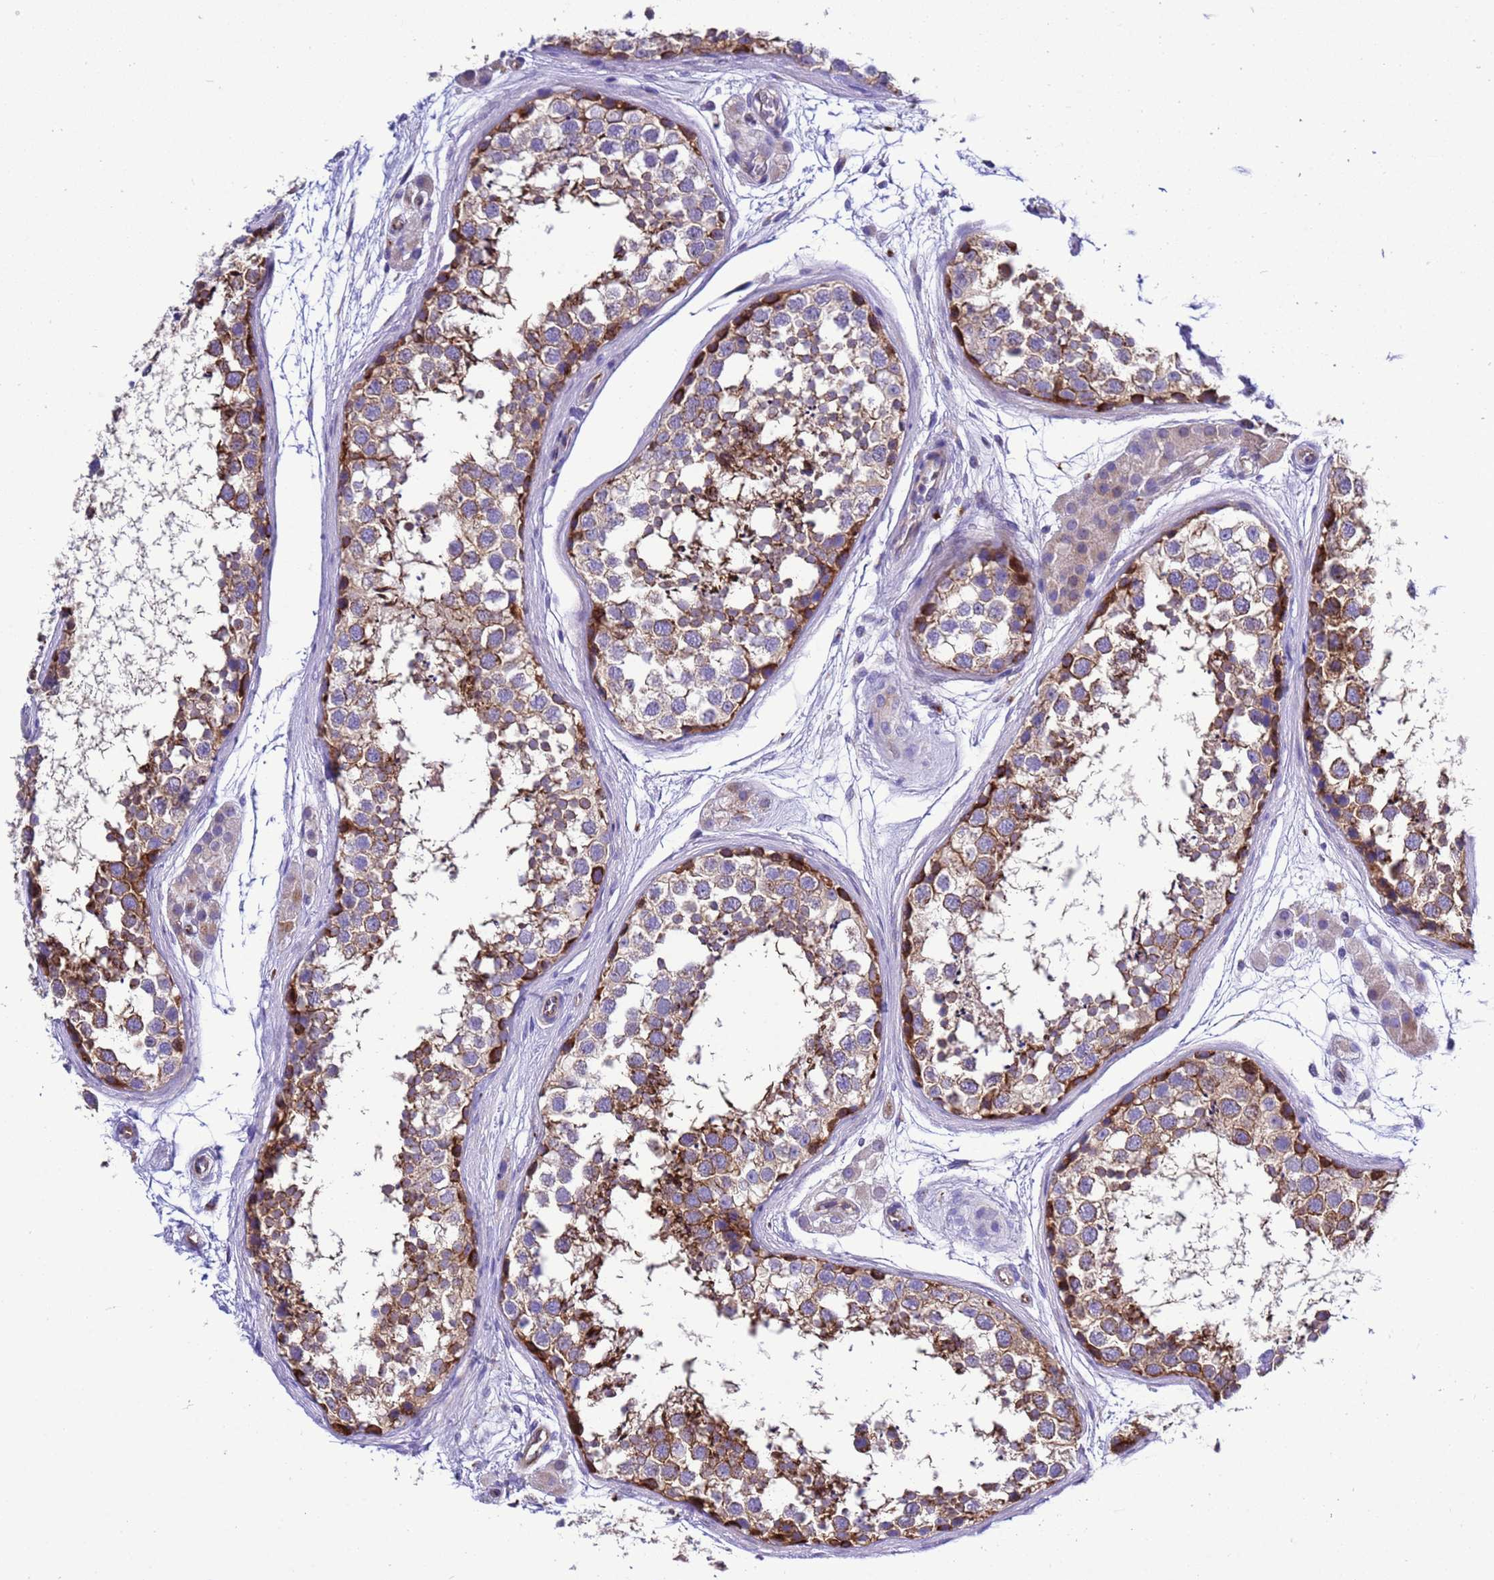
{"staining": {"intensity": "strong", "quantity": "<25%", "location": "cytoplasmic/membranous"}, "tissue": "testis", "cell_type": "Cells in seminiferous ducts", "image_type": "normal", "snomed": [{"axis": "morphology", "description": "Normal tissue, NOS"}, {"axis": "topography", "description": "Testis"}], "caption": "Human testis stained for a protein (brown) demonstrates strong cytoplasmic/membranous positive staining in about <25% of cells in seminiferous ducts.", "gene": "KICS2", "patient": {"sex": "male", "age": 56}}